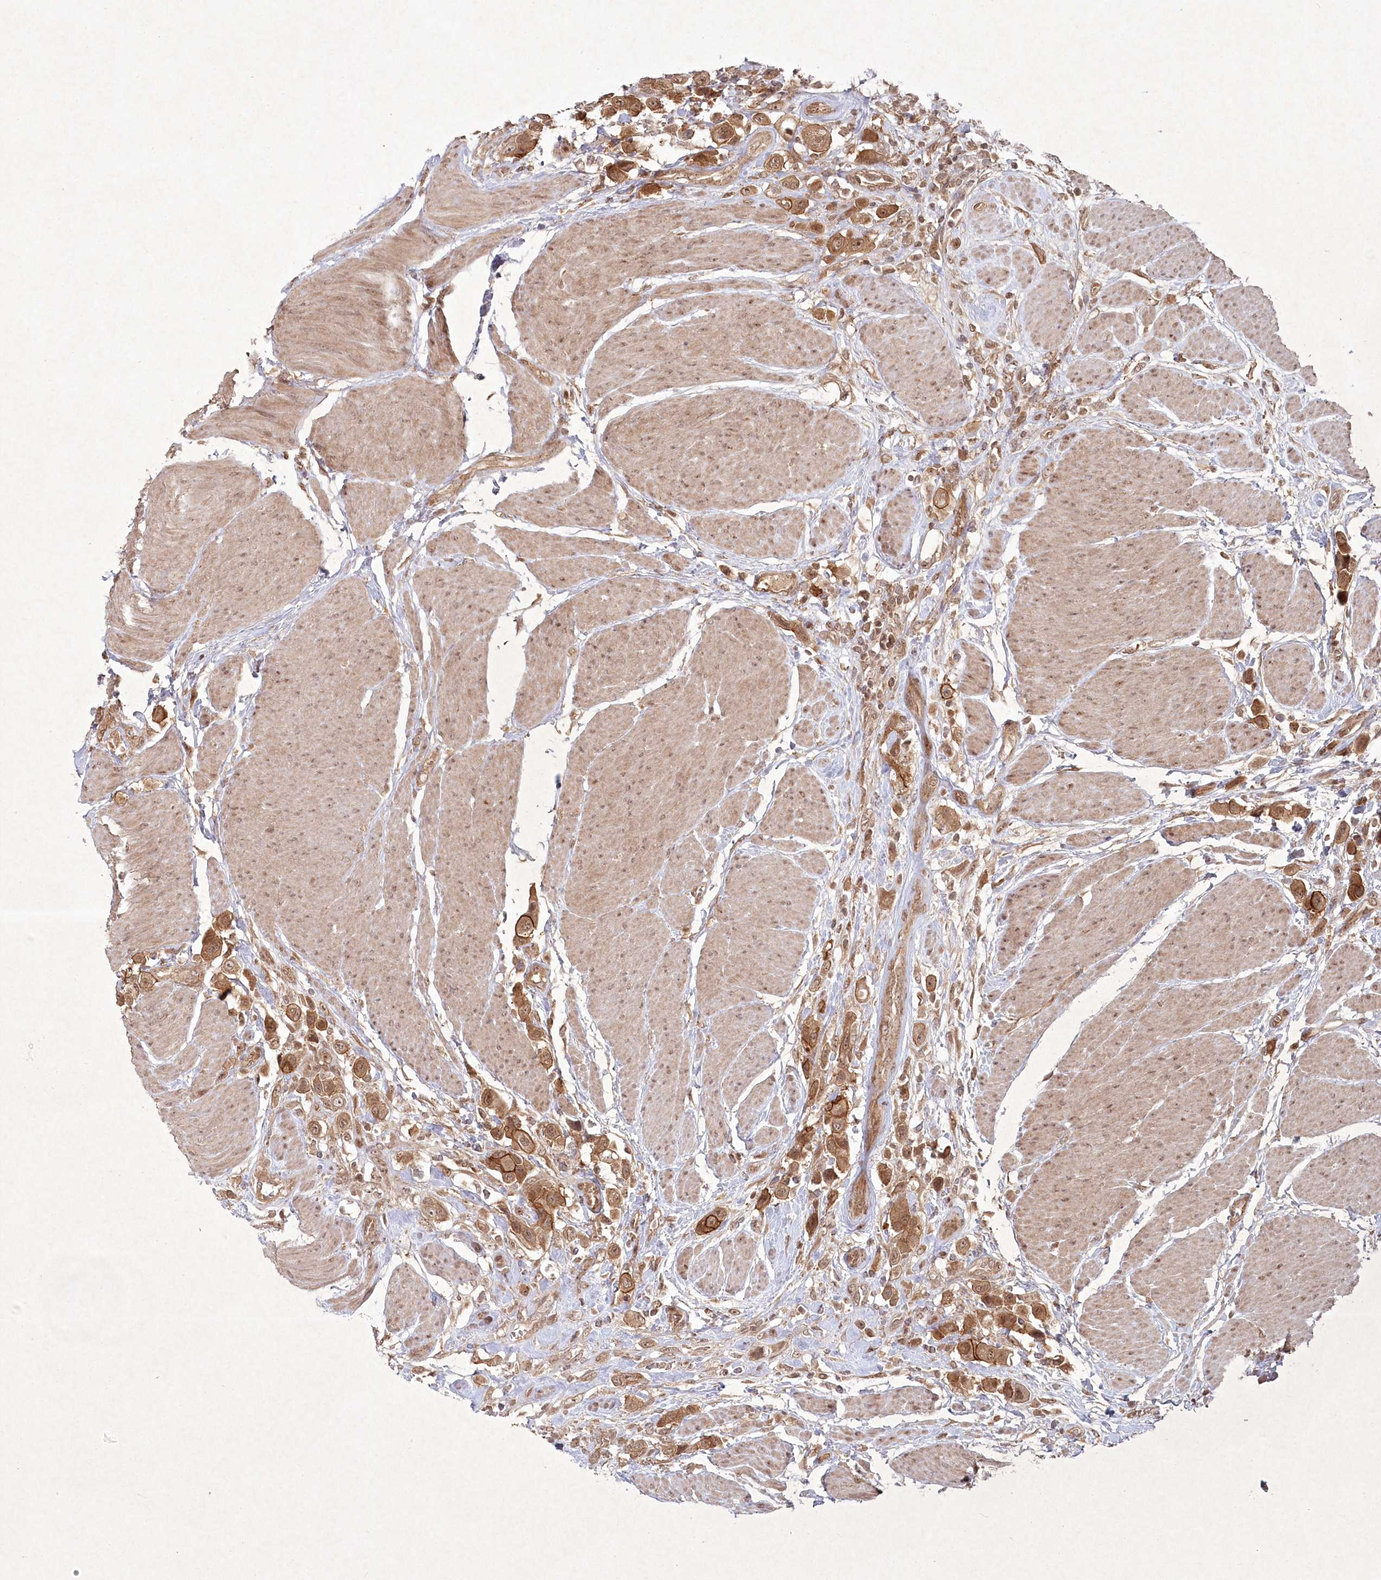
{"staining": {"intensity": "strong", "quantity": ">75%", "location": "cytoplasmic/membranous,nuclear"}, "tissue": "urothelial cancer", "cell_type": "Tumor cells", "image_type": "cancer", "snomed": [{"axis": "morphology", "description": "Urothelial carcinoma, High grade"}, {"axis": "topography", "description": "Urinary bladder"}], "caption": "Protein staining of urothelial cancer tissue shows strong cytoplasmic/membranous and nuclear staining in approximately >75% of tumor cells.", "gene": "FBXL17", "patient": {"sex": "male", "age": 50}}